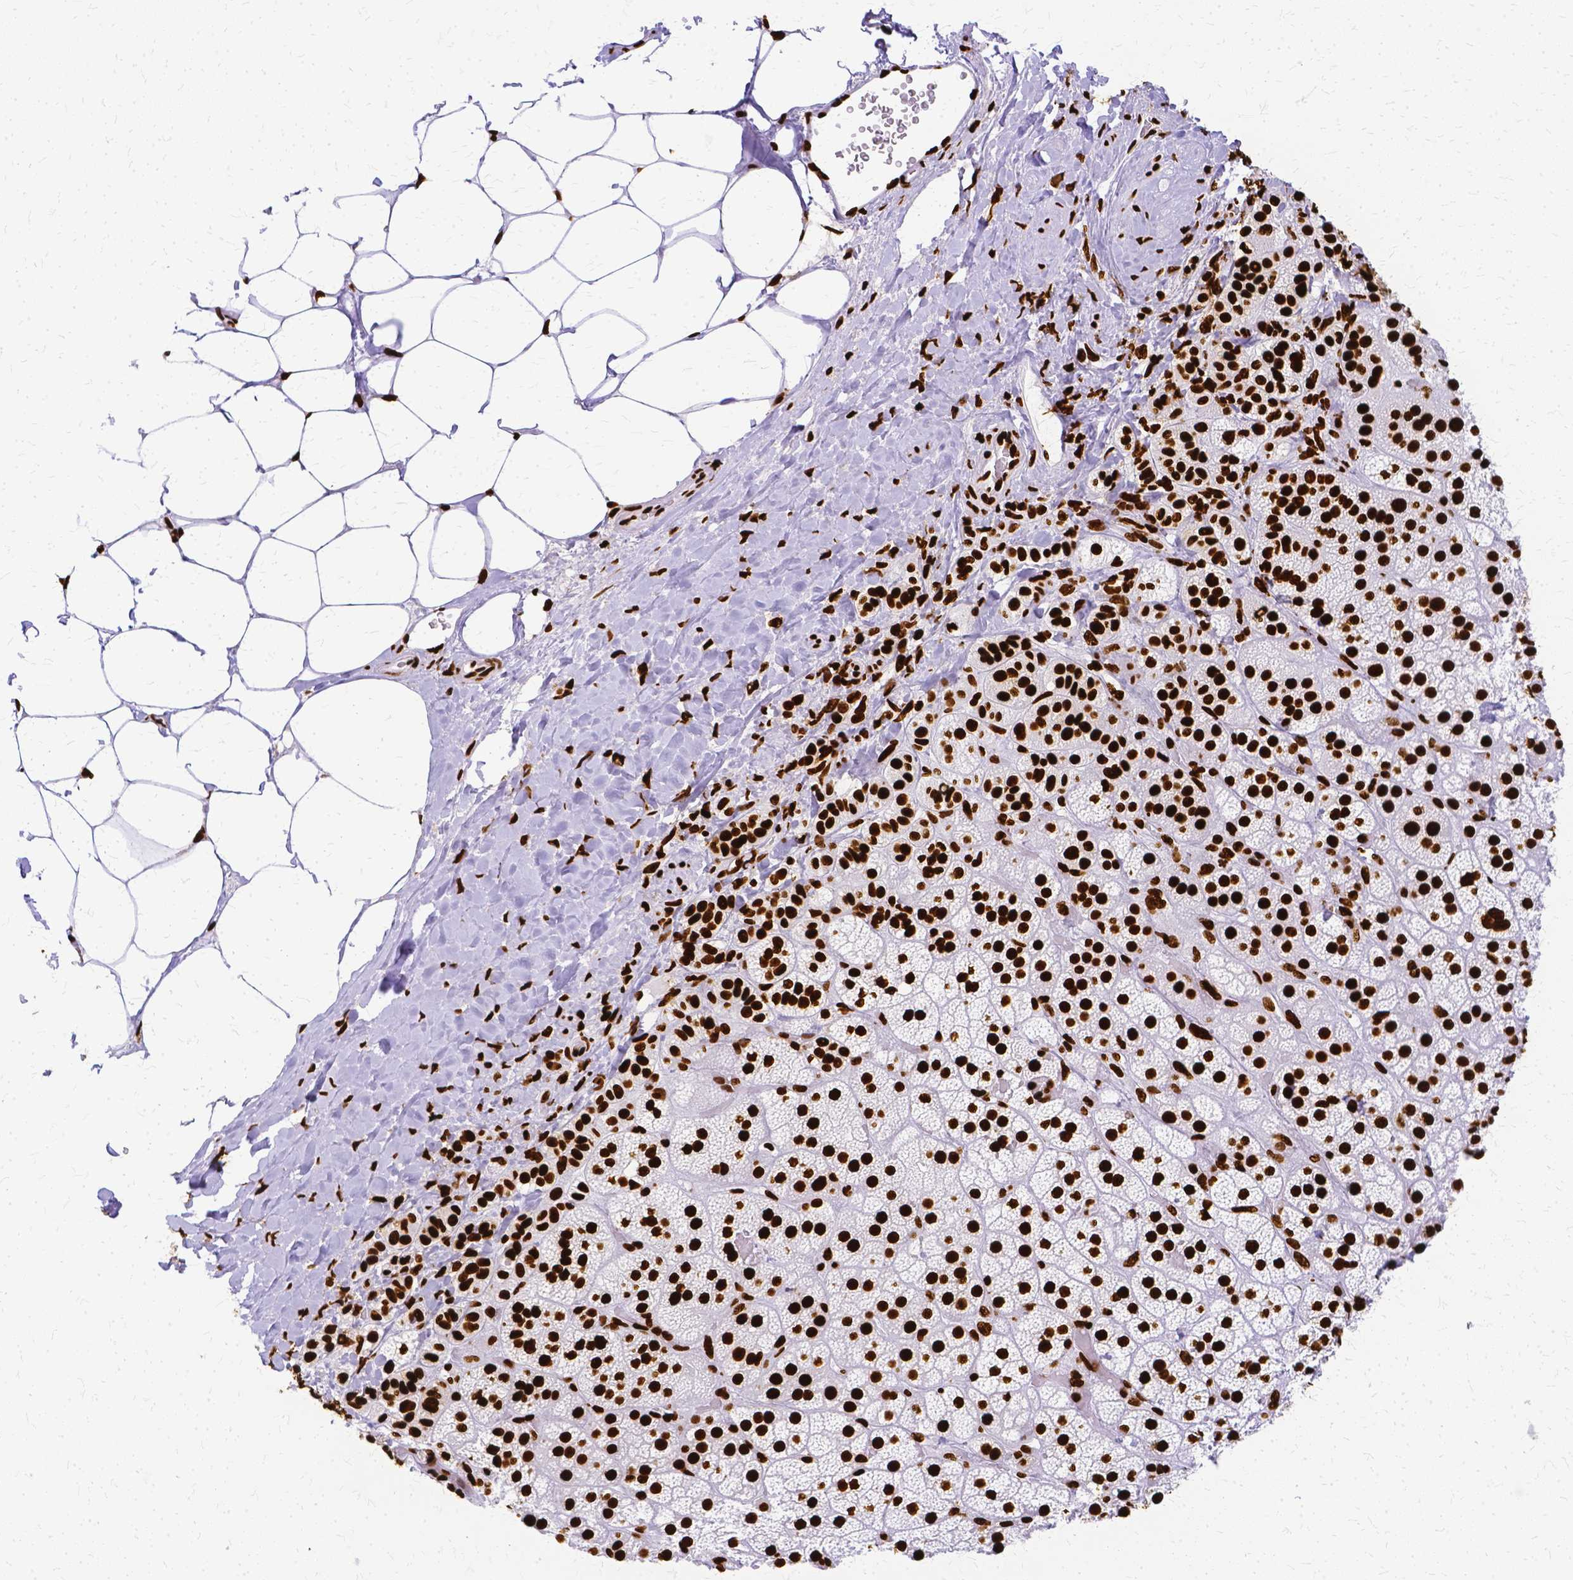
{"staining": {"intensity": "strong", "quantity": ">75%", "location": "nuclear"}, "tissue": "adrenal gland", "cell_type": "Glandular cells", "image_type": "normal", "snomed": [{"axis": "morphology", "description": "Normal tissue, NOS"}, {"axis": "topography", "description": "Adrenal gland"}], "caption": "Brown immunohistochemical staining in normal human adrenal gland displays strong nuclear expression in approximately >75% of glandular cells.", "gene": "SFPQ", "patient": {"sex": "male", "age": 57}}